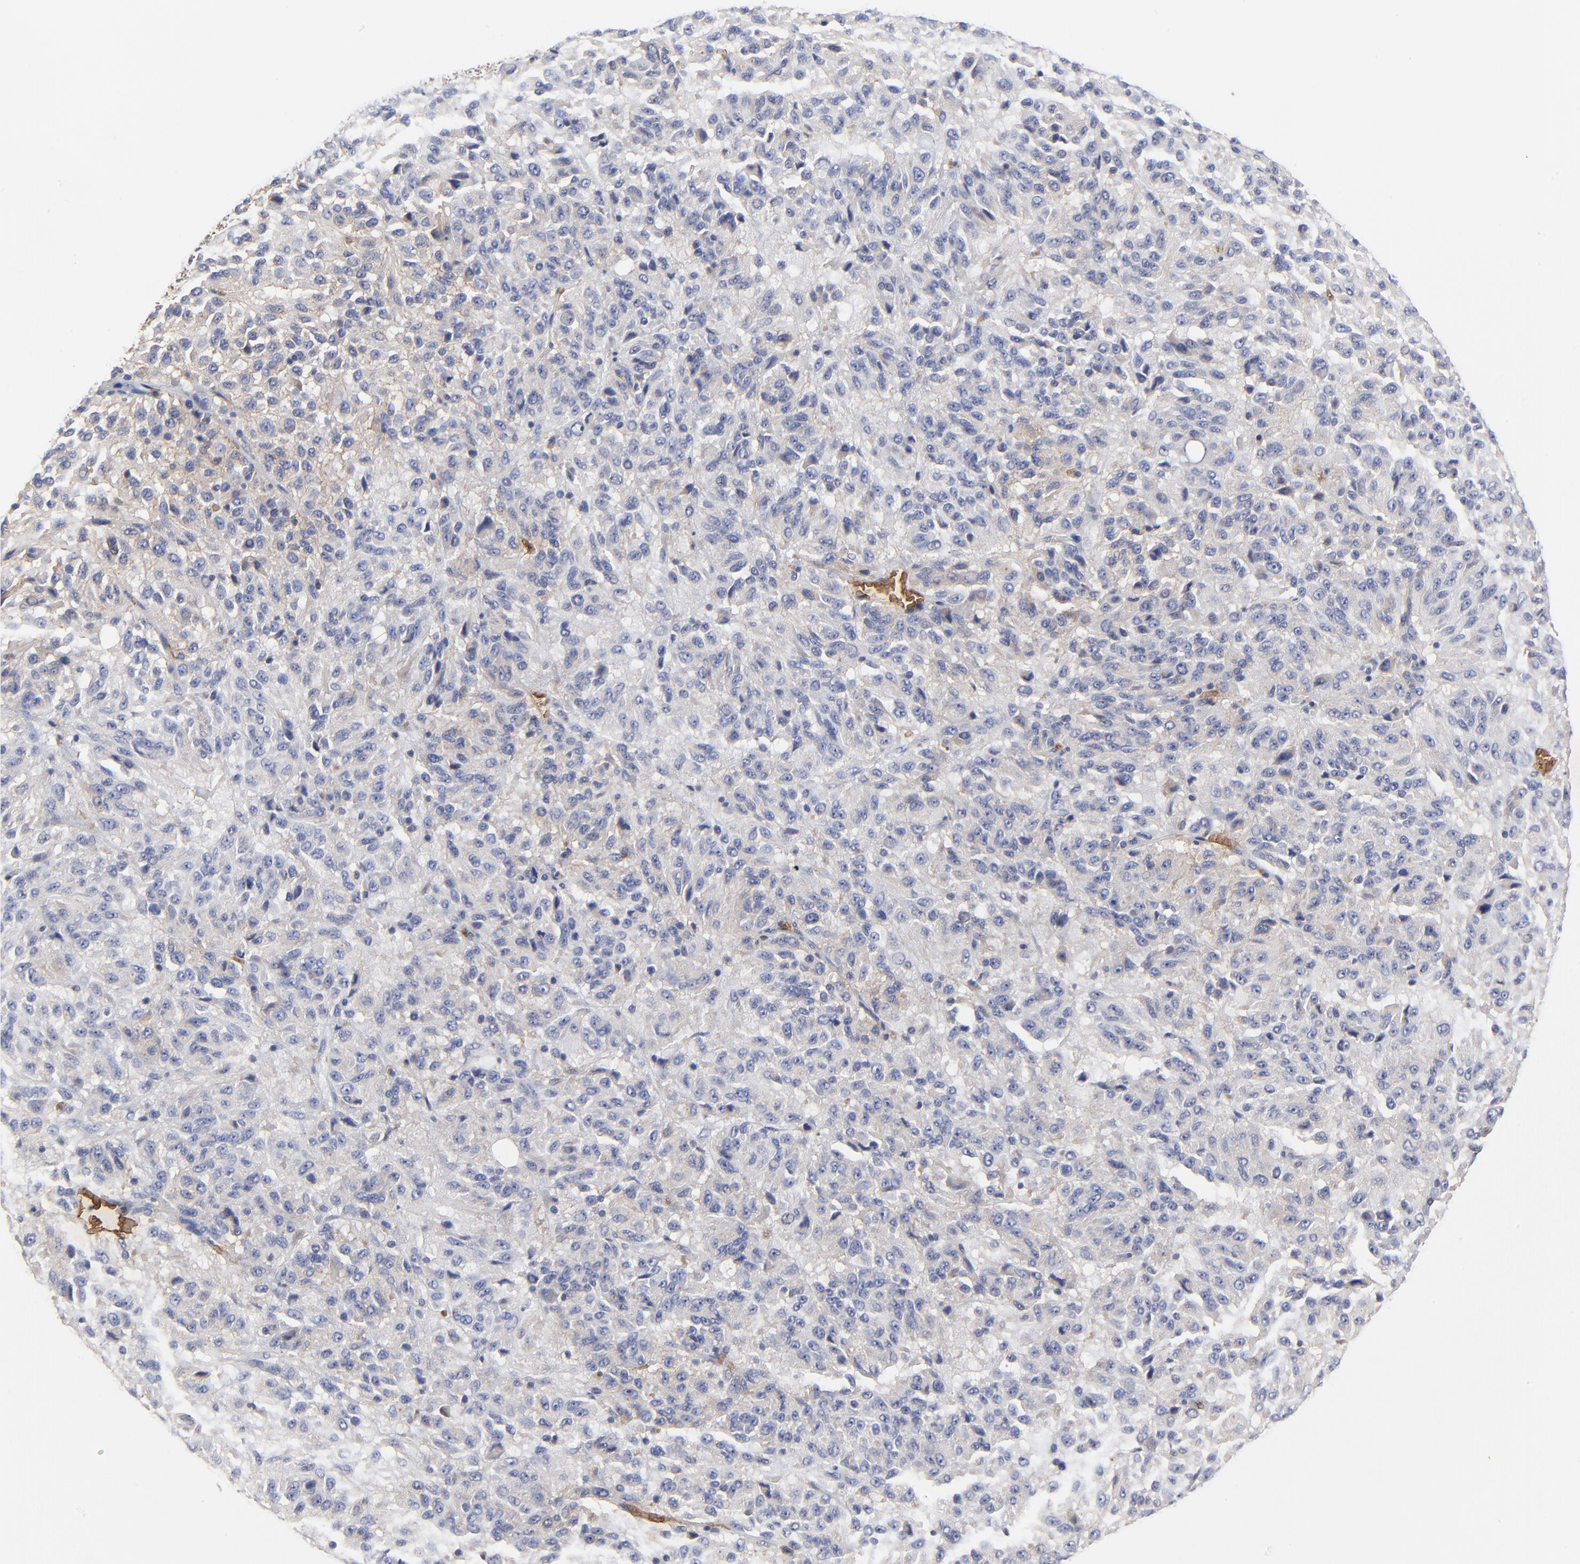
{"staining": {"intensity": "negative", "quantity": "none", "location": "none"}, "tissue": "melanoma", "cell_type": "Tumor cells", "image_type": "cancer", "snomed": [{"axis": "morphology", "description": "Malignant melanoma, Metastatic site"}, {"axis": "topography", "description": "Lung"}], "caption": "IHC micrograph of melanoma stained for a protein (brown), which shows no positivity in tumor cells. (DAB (3,3'-diaminobenzidine) immunohistochemistry (IHC) with hematoxylin counter stain).", "gene": "PAG1", "patient": {"sex": "male", "age": 64}}